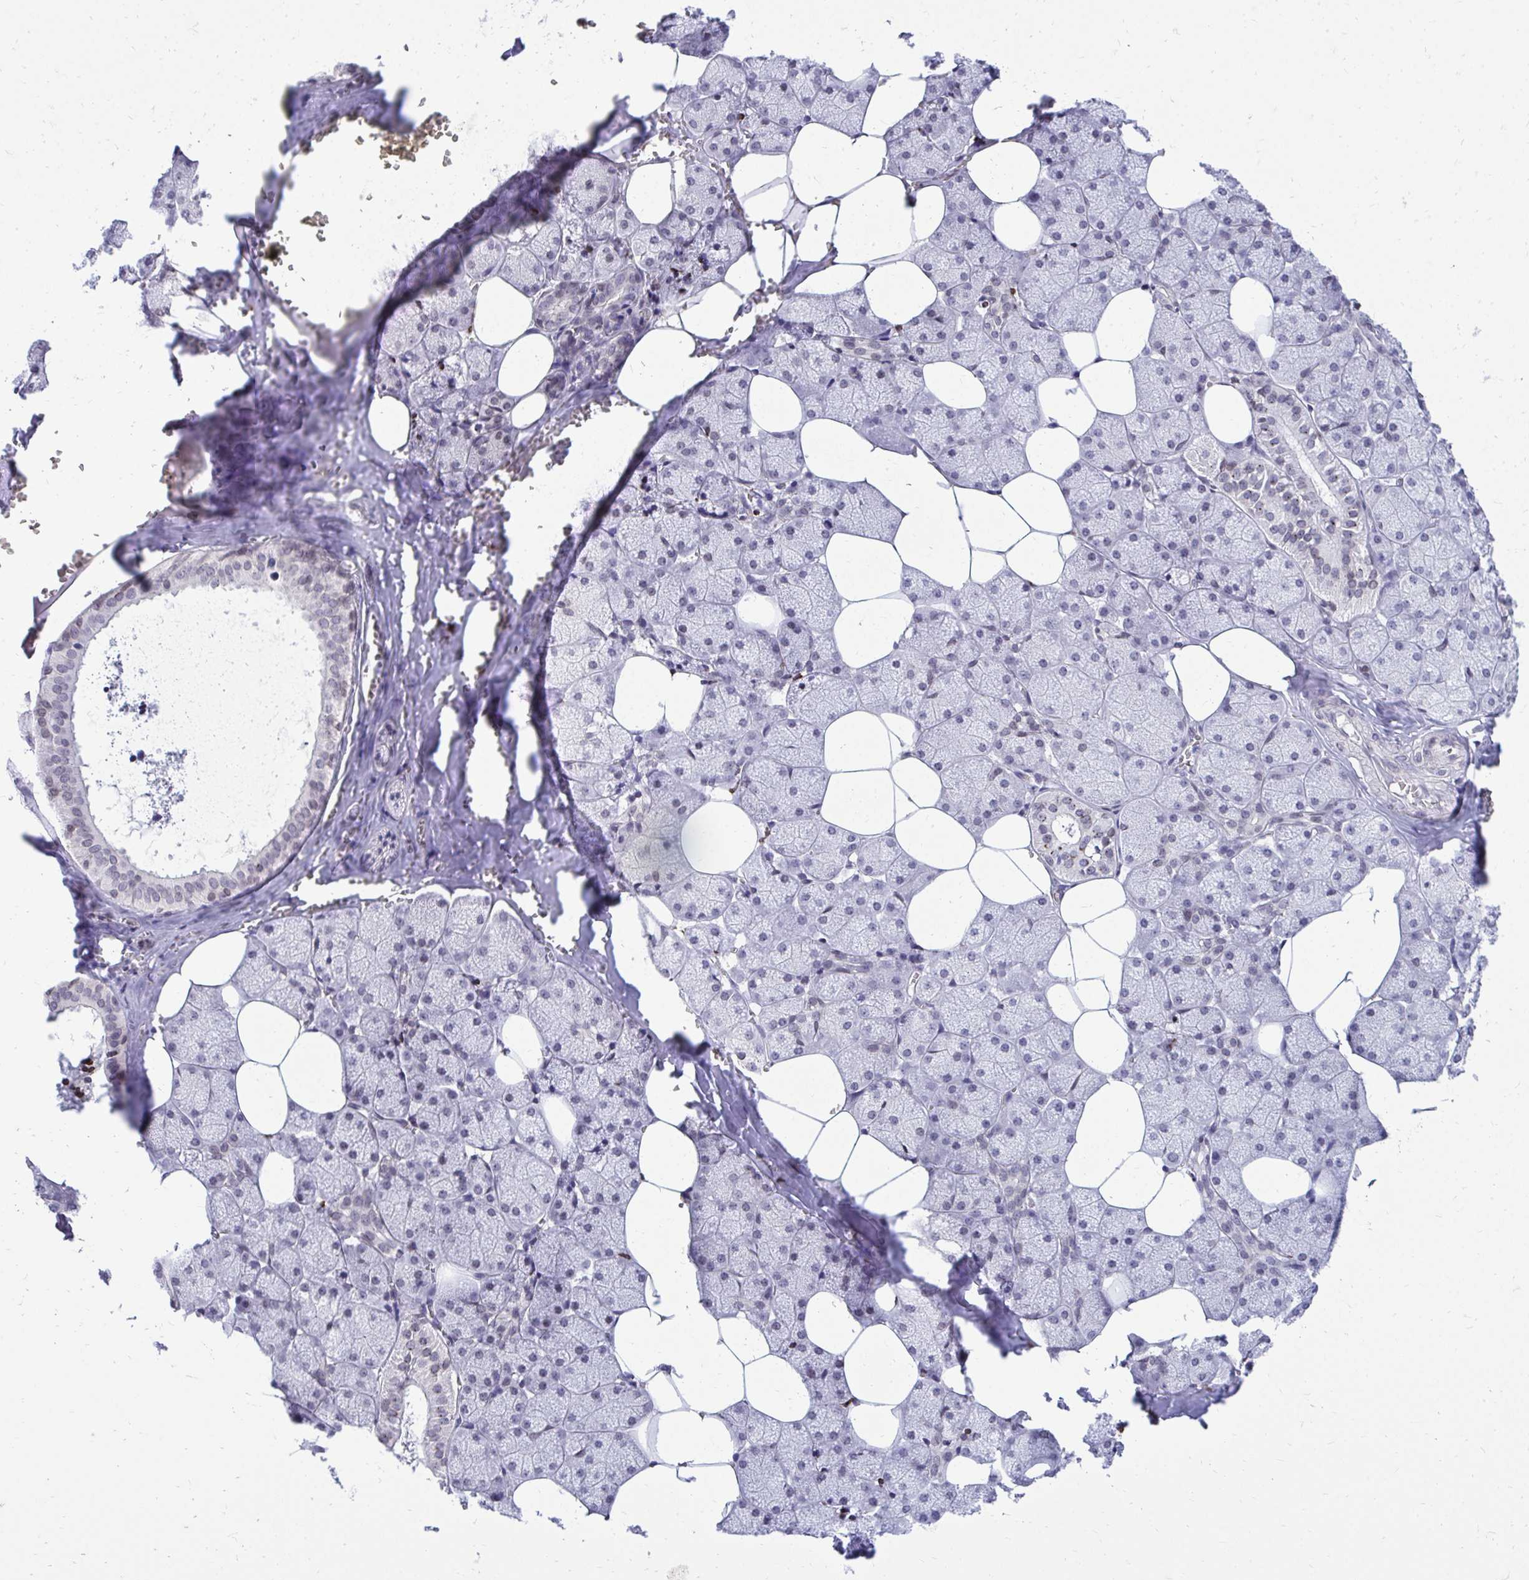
{"staining": {"intensity": "weak", "quantity": "<25%", "location": "nuclear"}, "tissue": "salivary gland", "cell_type": "Glandular cells", "image_type": "normal", "snomed": [{"axis": "morphology", "description": "Normal tissue, NOS"}, {"axis": "topography", "description": "Salivary gland"}, {"axis": "topography", "description": "Peripheral nerve tissue"}], "caption": "High power microscopy photomicrograph of an IHC micrograph of benign salivary gland, revealing no significant staining in glandular cells.", "gene": "BANF1", "patient": {"sex": "male", "age": 38}}